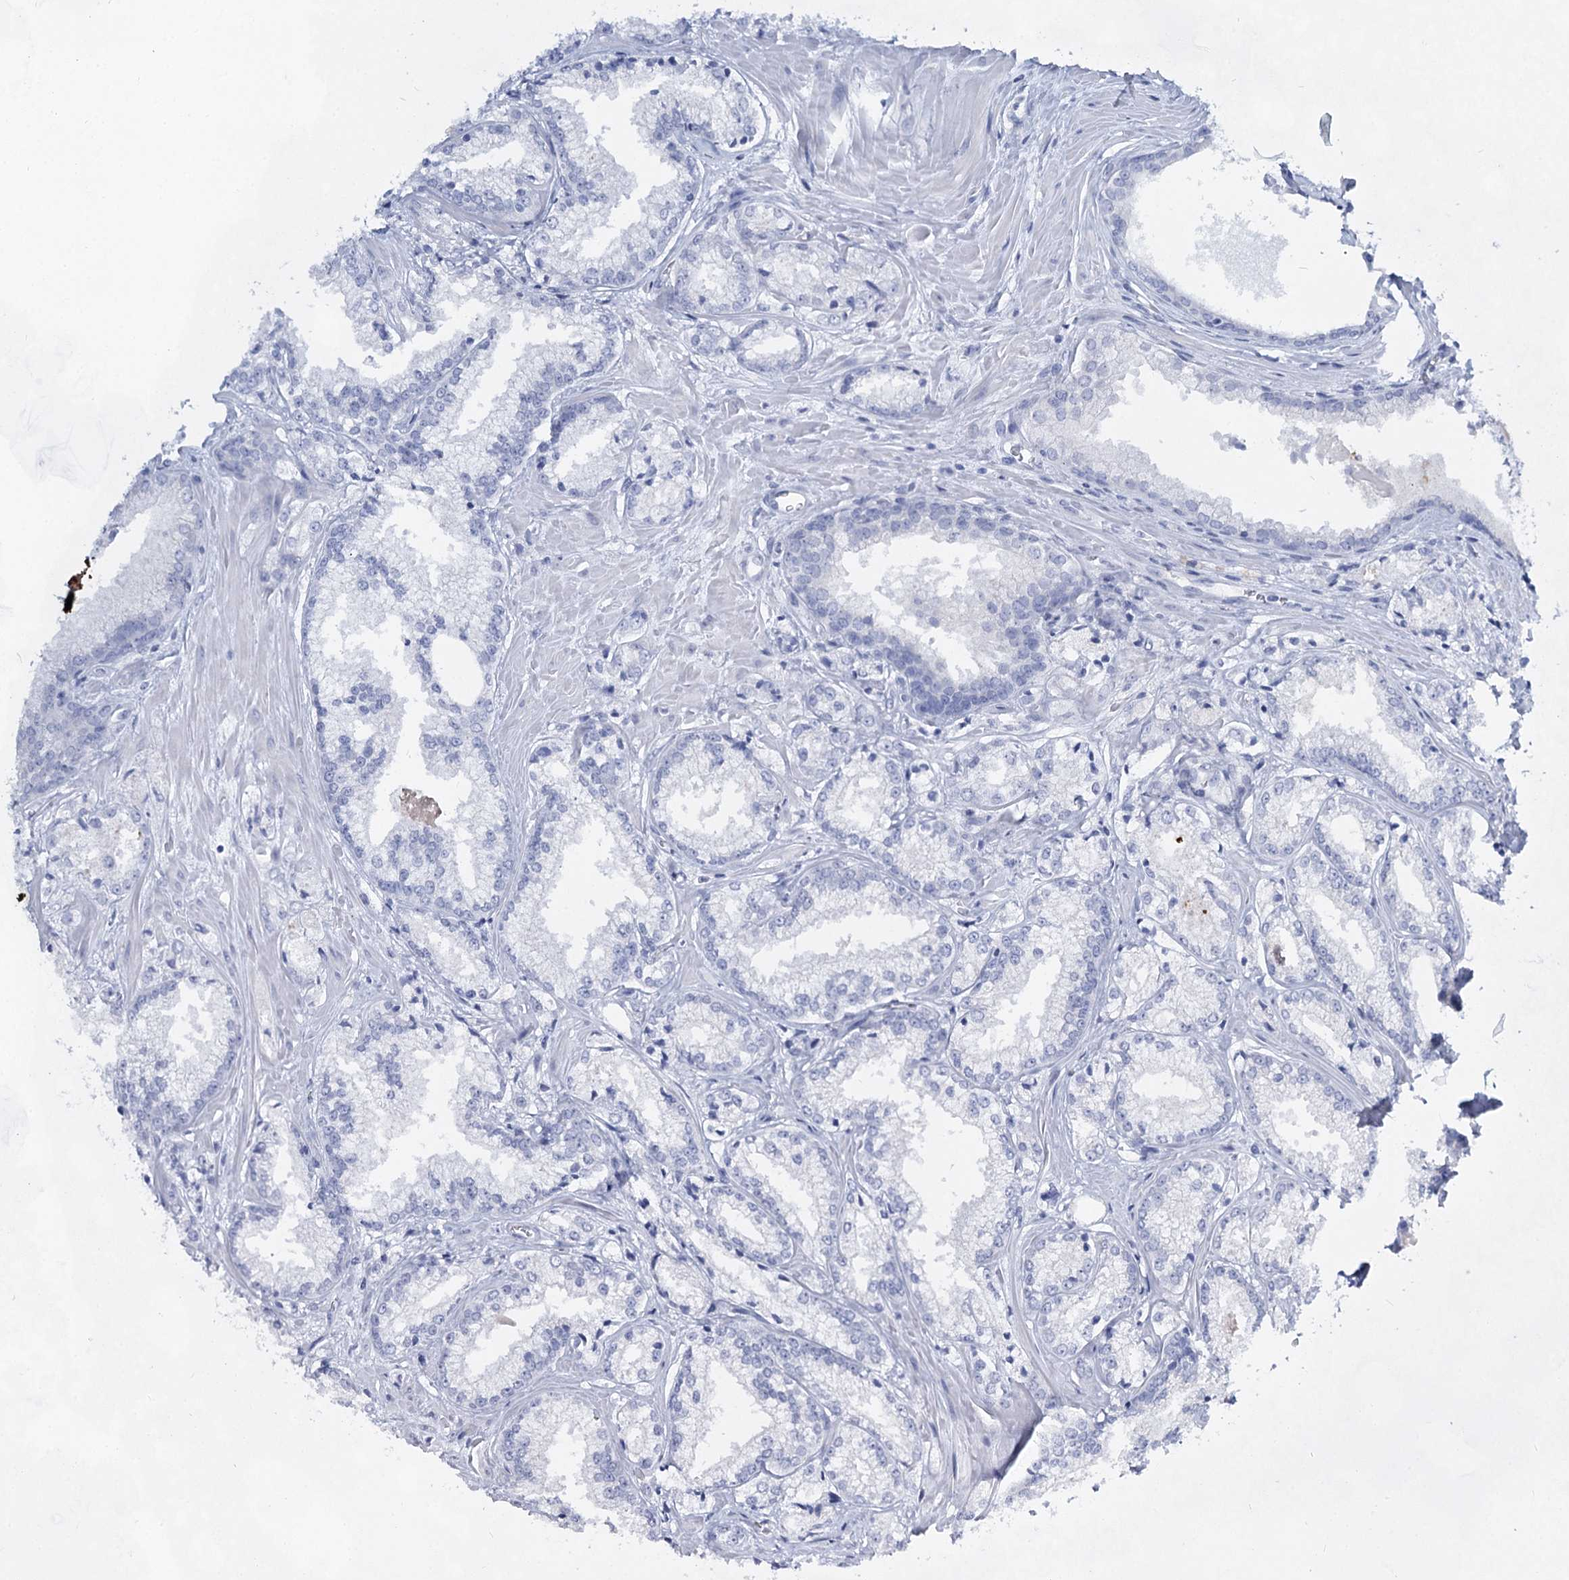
{"staining": {"intensity": "negative", "quantity": "none", "location": "none"}, "tissue": "prostate cancer", "cell_type": "Tumor cells", "image_type": "cancer", "snomed": [{"axis": "morphology", "description": "Adenocarcinoma, Low grade"}, {"axis": "topography", "description": "Prostate"}], "caption": "Tumor cells show no significant protein positivity in prostate cancer (low-grade adenocarcinoma). The staining was performed using DAB to visualize the protein expression in brown, while the nuclei were stained in blue with hematoxylin (Magnification: 20x).", "gene": "SLC17A2", "patient": {"sex": "male", "age": 47}}